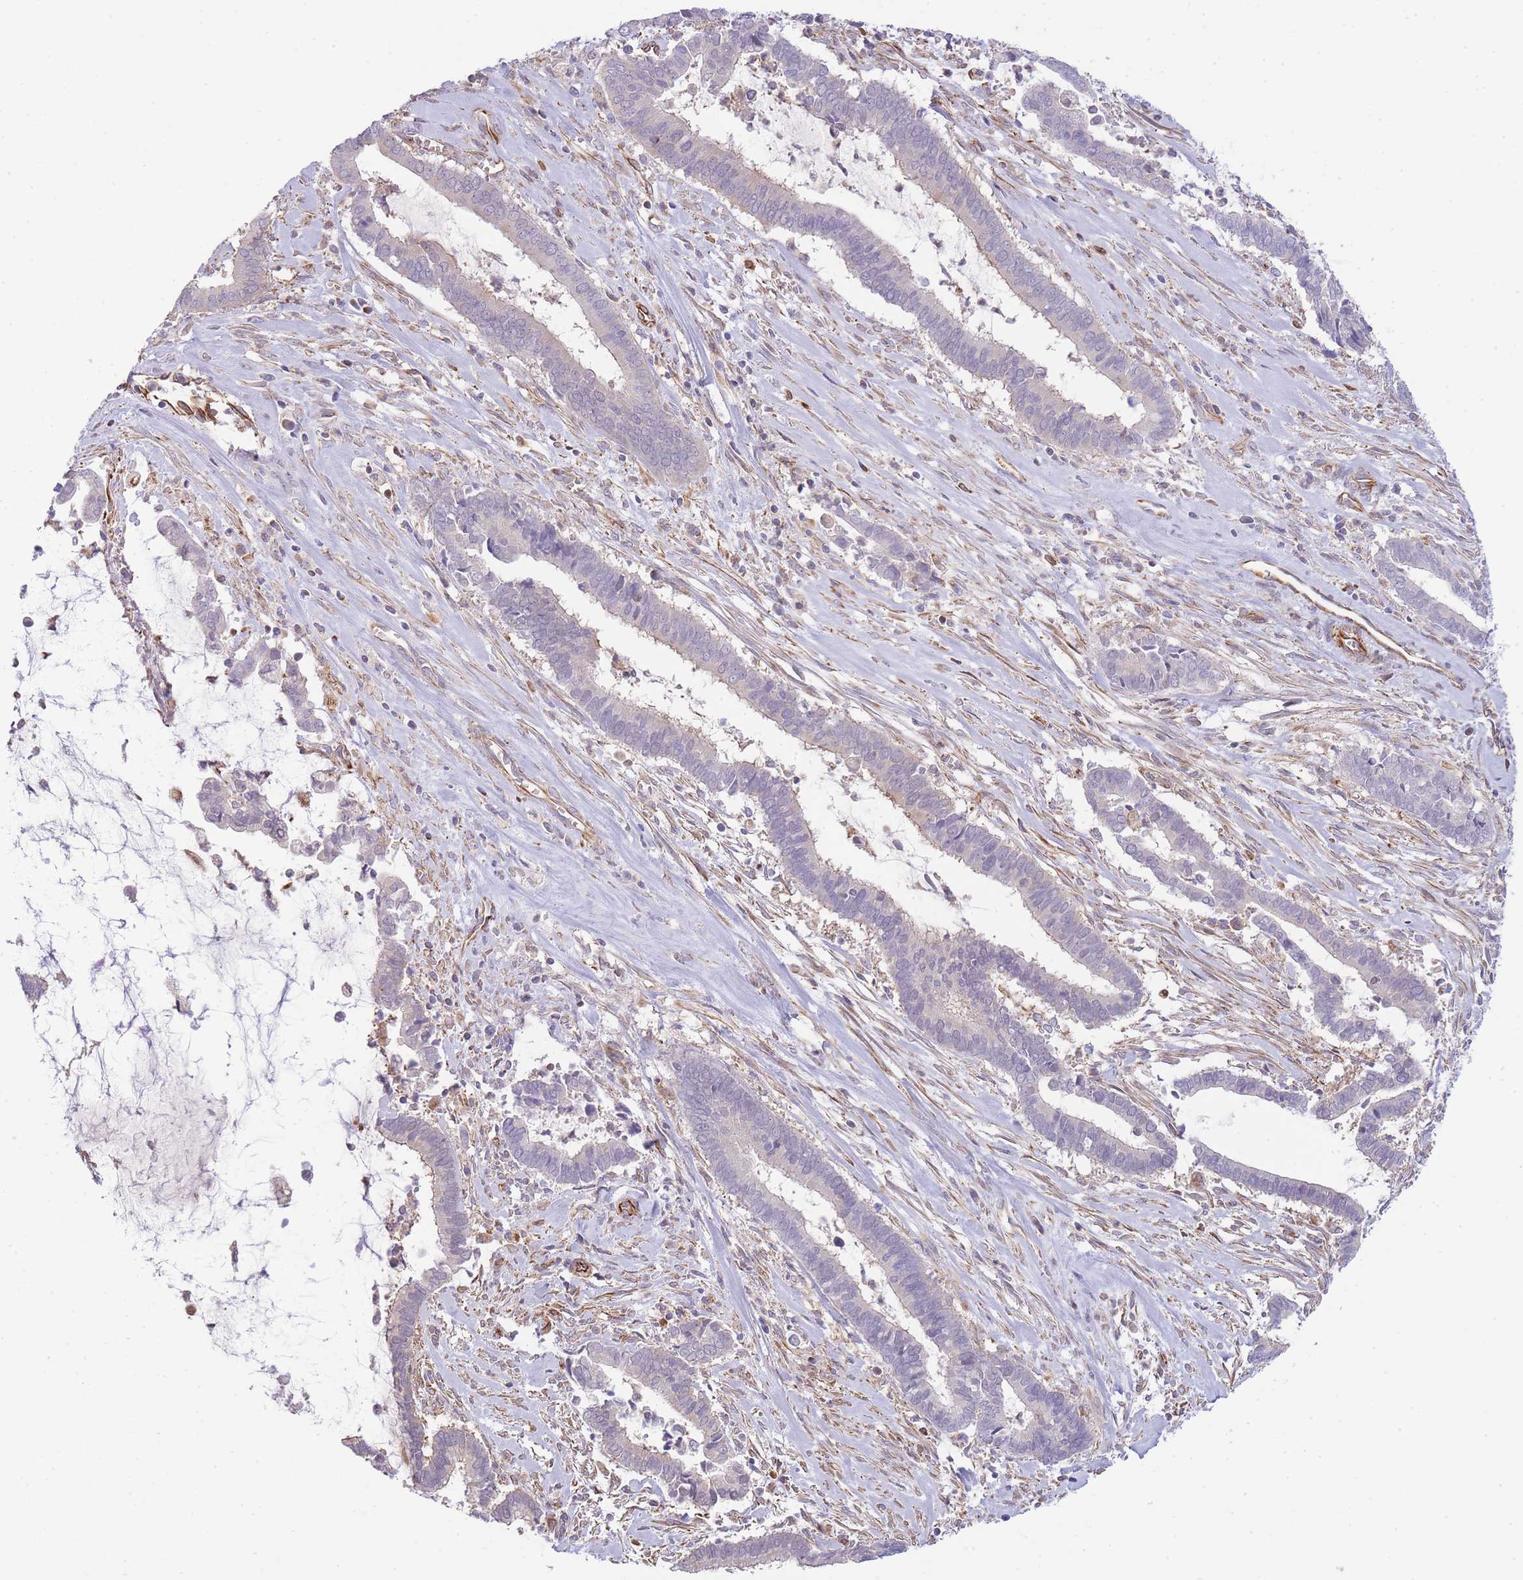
{"staining": {"intensity": "negative", "quantity": "none", "location": "none"}, "tissue": "cervical cancer", "cell_type": "Tumor cells", "image_type": "cancer", "snomed": [{"axis": "morphology", "description": "Adenocarcinoma, NOS"}, {"axis": "topography", "description": "Cervix"}], "caption": "Immunohistochemical staining of human cervical cancer exhibits no significant staining in tumor cells.", "gene": "ECPAS", "patient": {"sex": "female", "age": 44}}